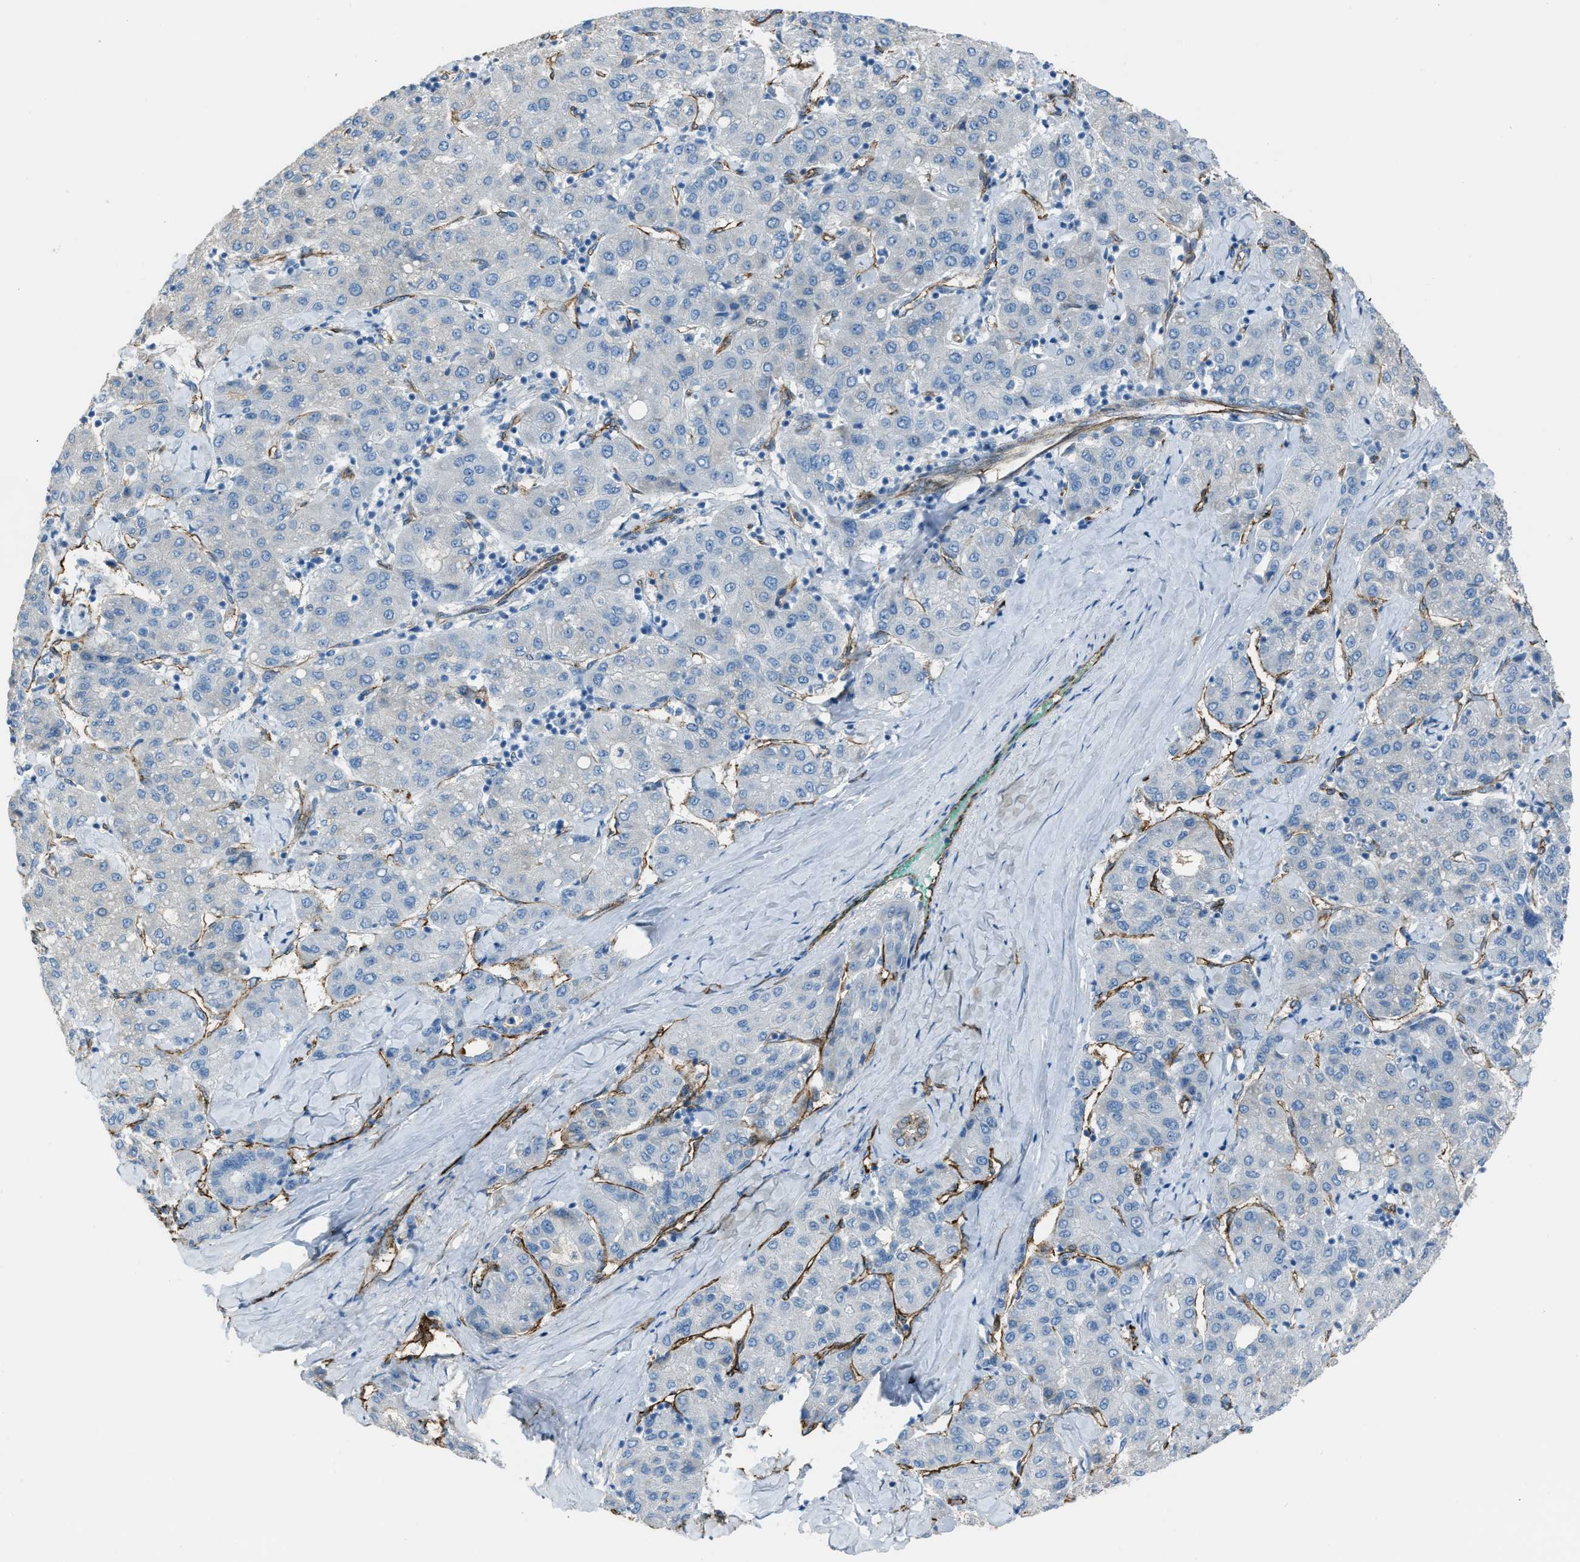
{"staining": {"intensity": "negative", "quantity": "none", "location": "none"}, "tissue": "liver cancer", "cell_type": "Tumor cells", "image_type": "cancer", "snomed": [{"axis": "morphology", "description": "Carcinoma, Hepatocellular, NOS"}, {"axis": "topography", "description": "Liver"}], "caption": "There is no significant positivity in tumor cells of liver cancer.", "gene": "SLC22A15", "patient": {"sex": "male", "age": 65}}